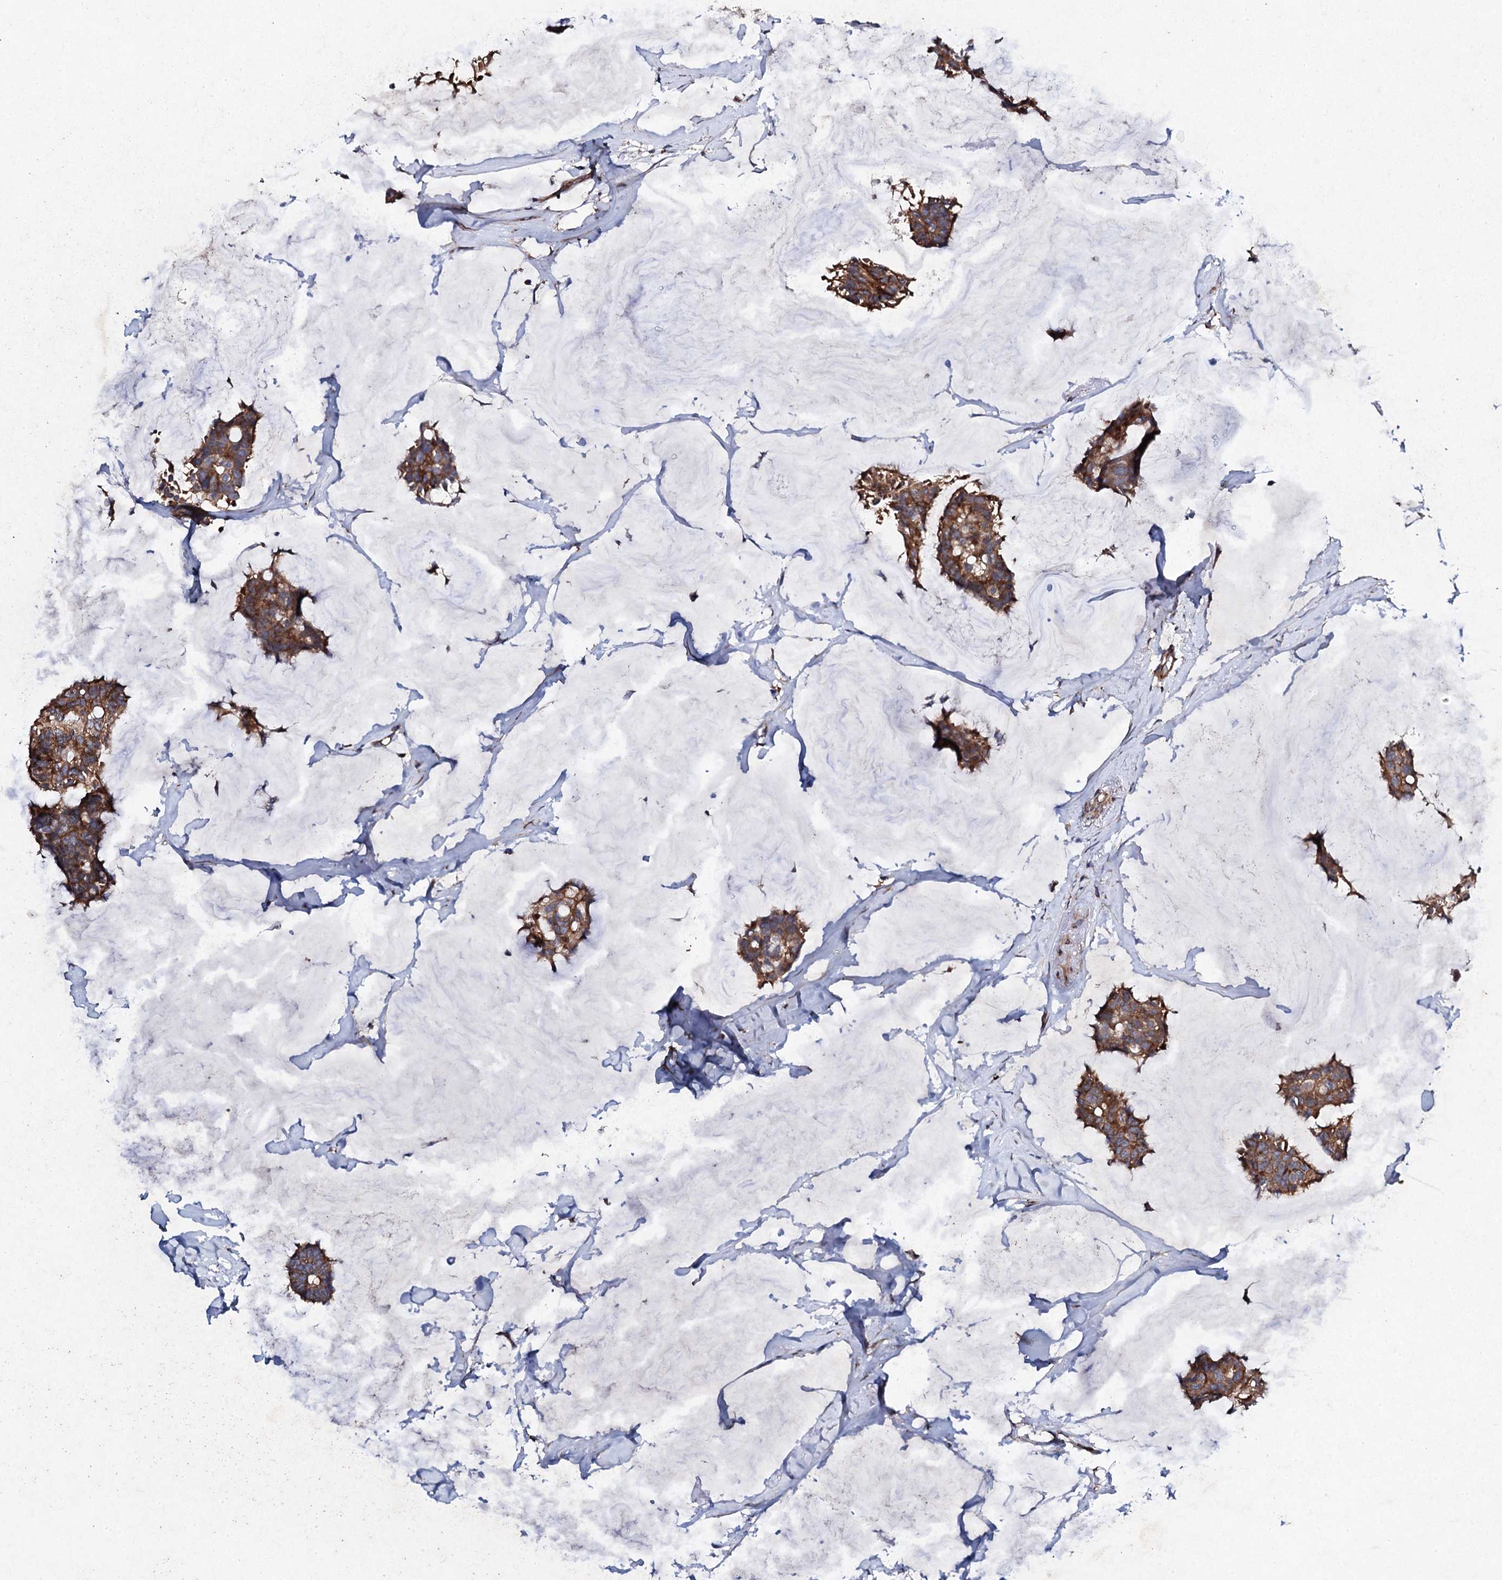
{"staining": {"intensity": "strong", "quantity": ">75%", "location": "cytoplasmic/membranous"}, "tissue": "breast cancer", "cell_type": "Tumor cells", "image_type": "cancer", "snomed": [{"axis": "morphology", "description": "Duct carcinoma"}, {"axis": "topography", "description": "Breast"}], "caption": "Breast cancer (intraductal carcinoma) stained with a brown dye displays strong cytoplasmic/membranous positive expression in about >75% of tumor cells.", "gene": "MOCOS", "patient": {"sex": "female", "age": 93}}